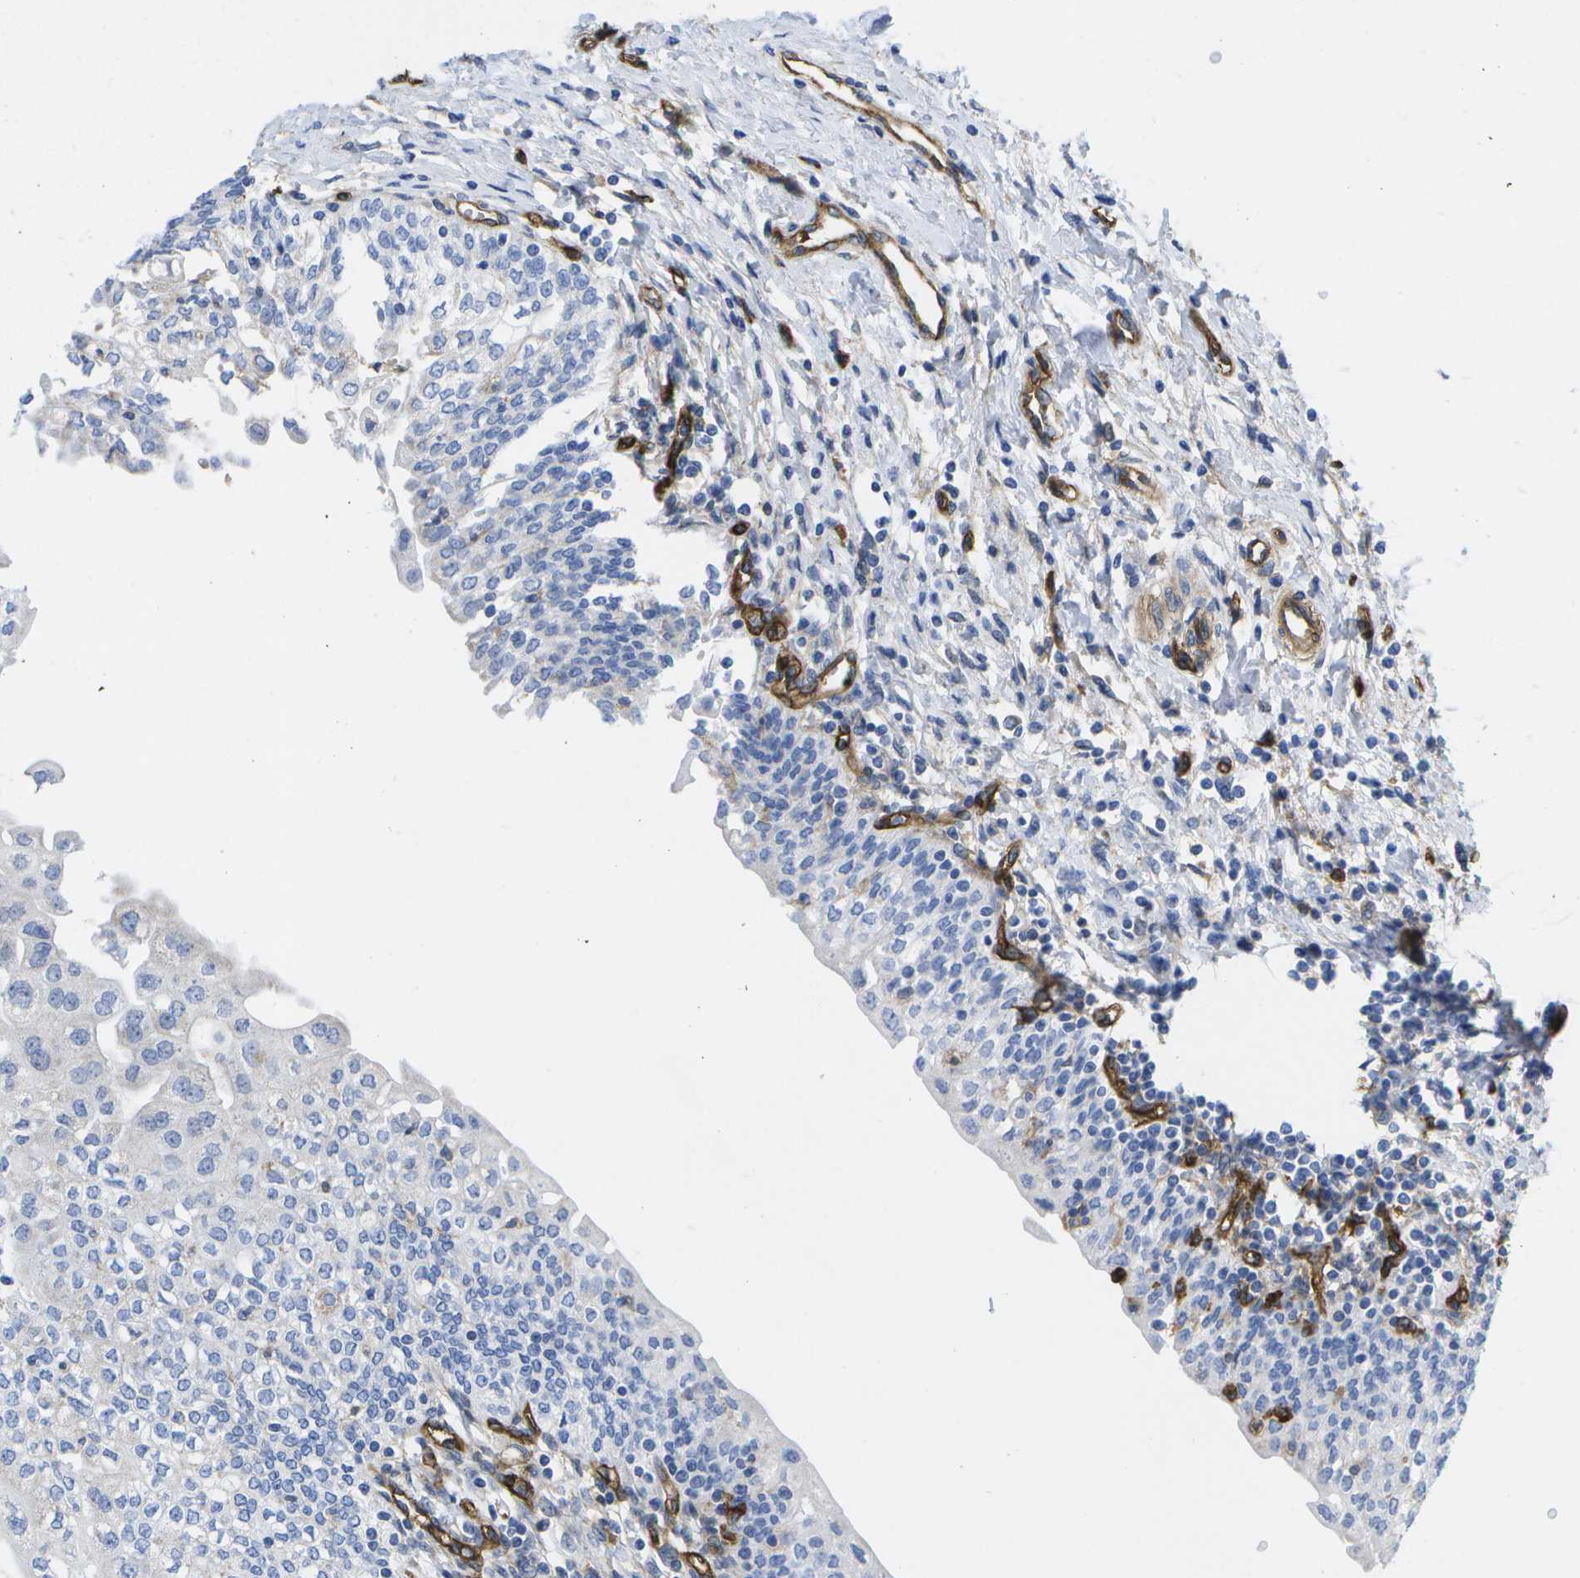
{"staining": {"intensity": "negative", "quantity": "none", "location": "none"}, "tissue": "urinary bladder", "cell_type": "Urothelial cells", "image_type": "normal", "snomed": [{"axis": "morphology", "description": "Normal tissue, NOS"}, {"axis": "topography", "description": "Urinary bladder"}], "caption": "Urothelial cells are negative for protein expression in unremarkable human urinary bladder. (Immunohistochemistry, brightfield microscopy, high magnification).", "gene": "DYSF", "patient": {"sex": "male", "age": 55}}